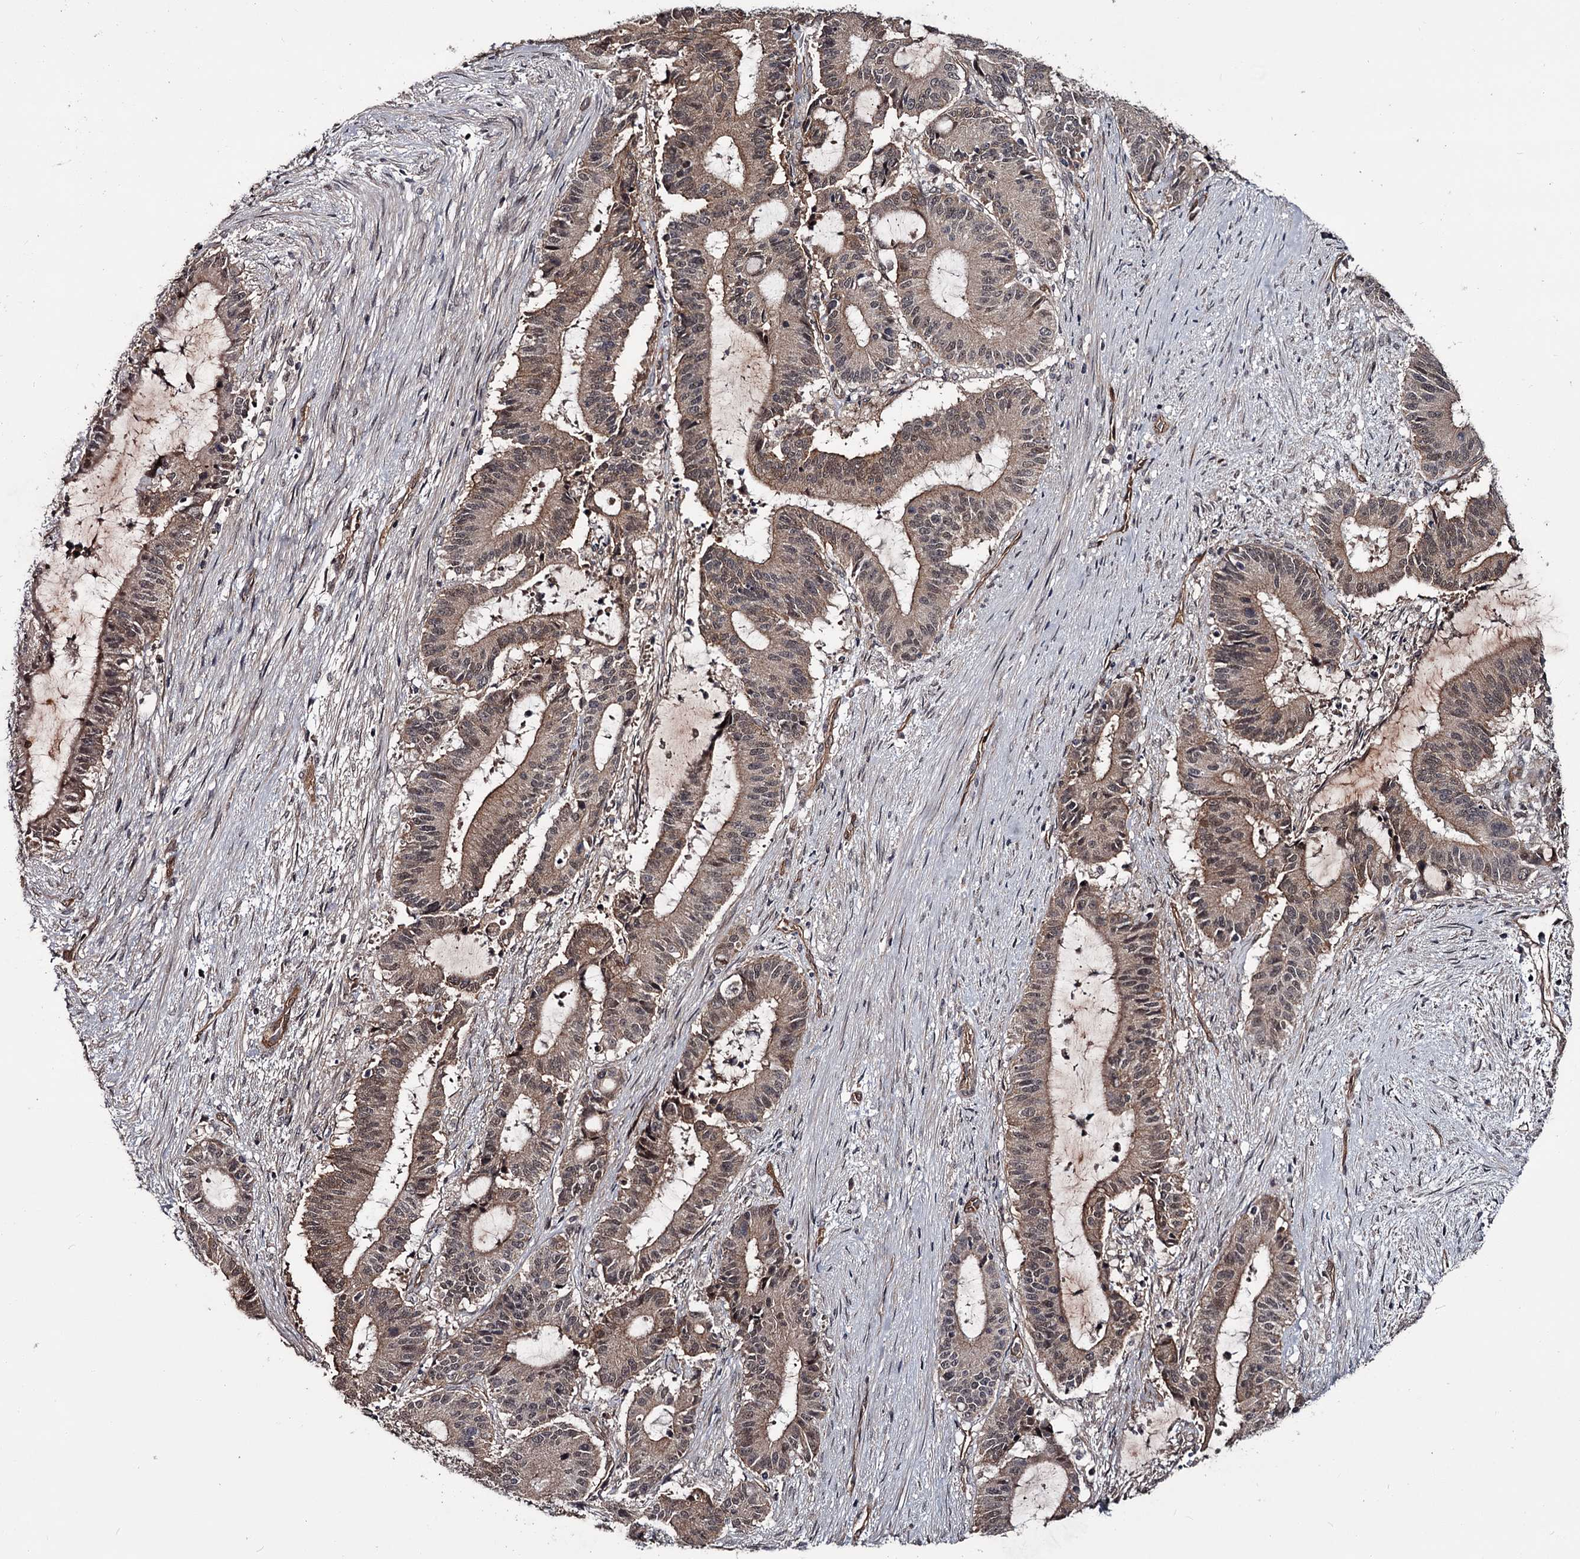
{"staining": {"intensity": "weak", "quantity": ">75%", "location": "cytoplasmic/membranous"}, "tissue": "liver cancer", "cell_type": "Tumor cells", "image_type": "cancer", "snomed": [{"axis": "morphology", "description": "Normal tissue, NOS"}, {"axis": "morphology", "description": "Cholangiocarcinoma"}, {"axis": "topography", "description": "Liver"}, {"axis": "topography", "description": "Peripheral nerve tissue"}], "caption": "Immunohistochemical staining of human liver cholangiocarcinoma exhibits low levels of weak cytoplasmic/membranous protein expression in about >75% of tumor cells.", "gene": "CDC42EP2", "patient": {"sex": "female", "age": 73}}